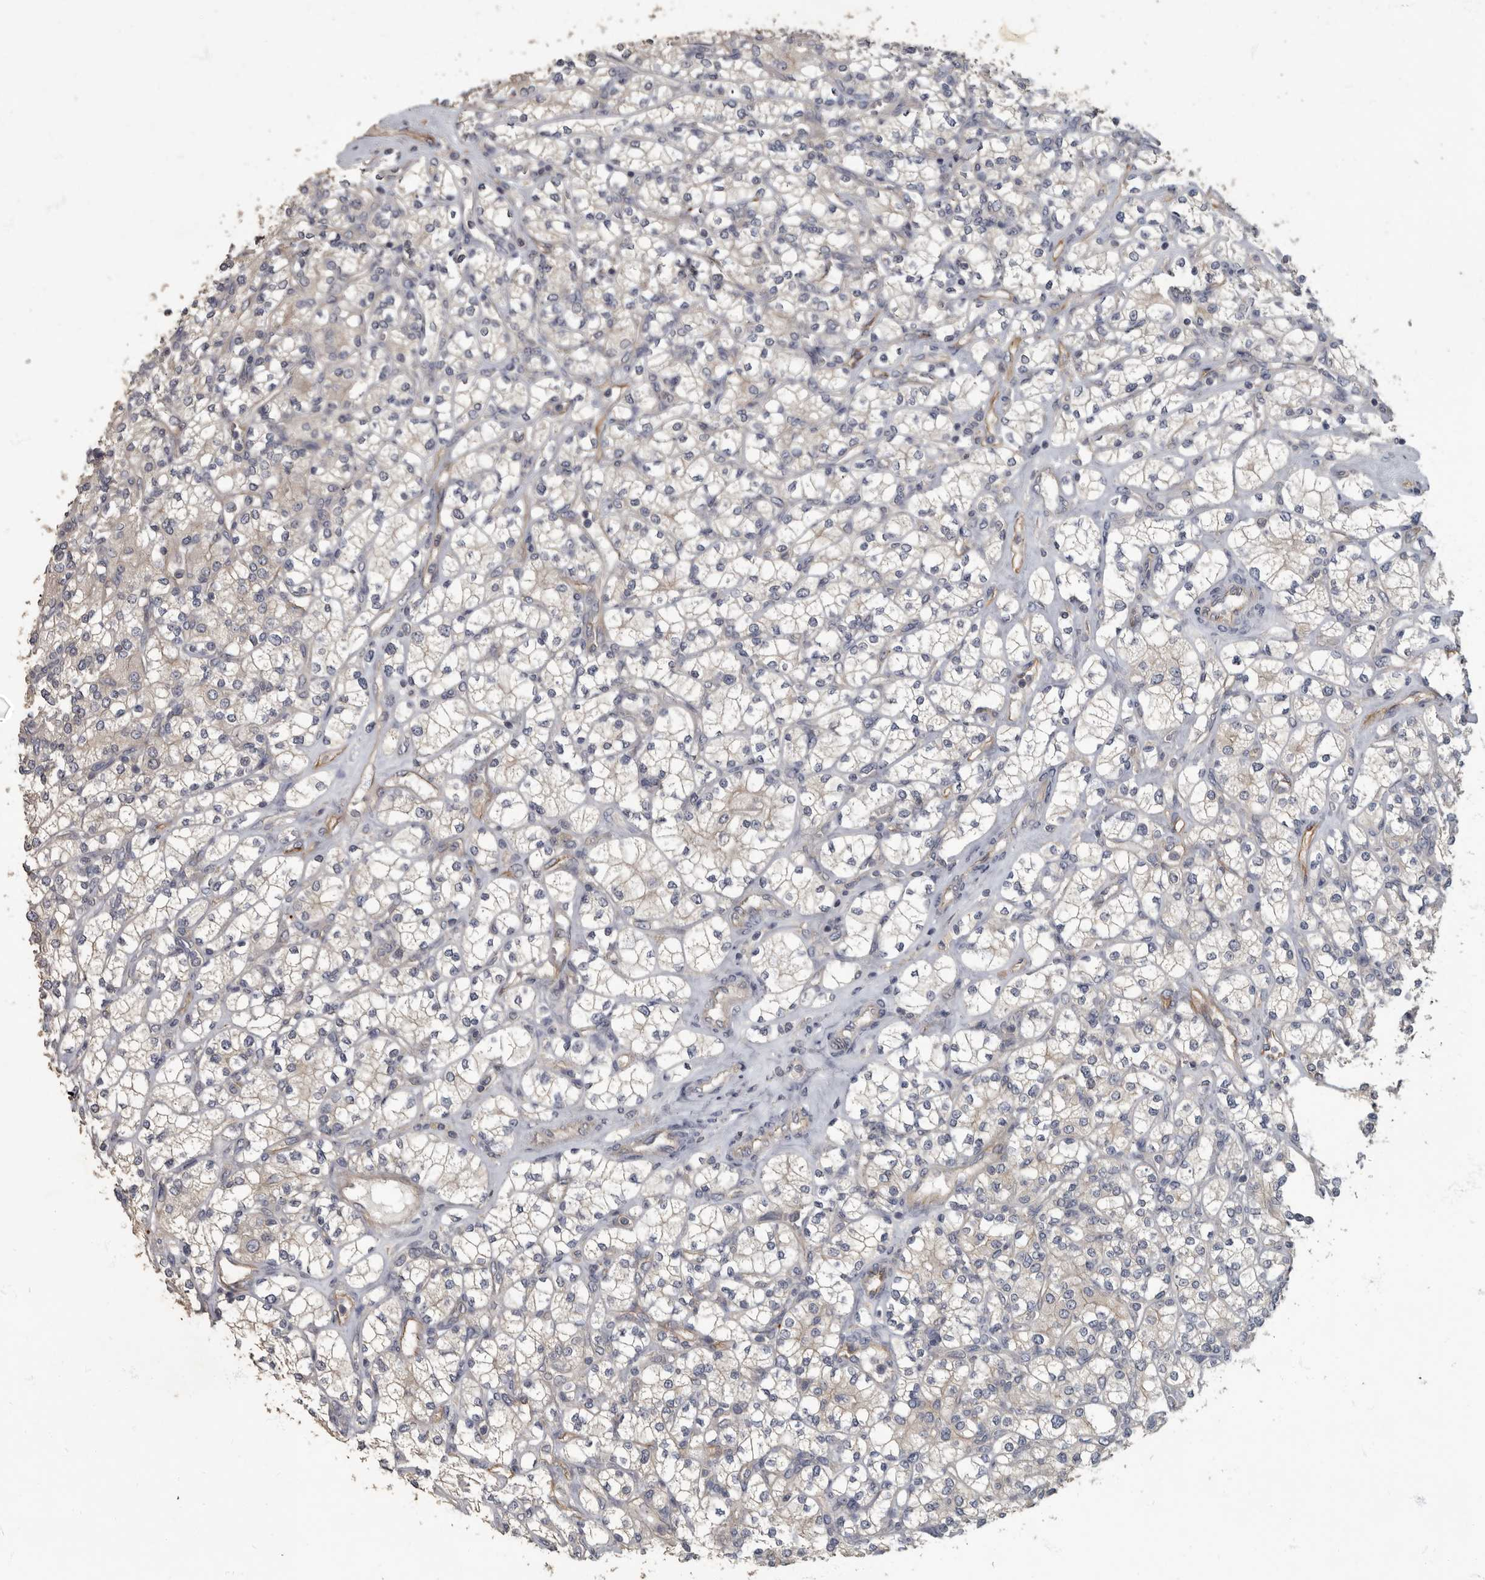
{"staining": {"intensity": "negative", "quantity": "none", "location": "none"}, "tissue": "renal cancer", "cell_type": "Tumor cells", "image_type": "cancer", "snomed": [{"axis": "morphology", "description": "Adenocarcinoma, NOS"}, {"axis": "topography", "description": "Kidney"}], "caption": "Immunohistochemical staining of renal cancer (adenocarcinoma) demonstrates no significant positivity in tumor cells.", "gene": "PDK1", "patient": {"sex": "male", "age": 77}}